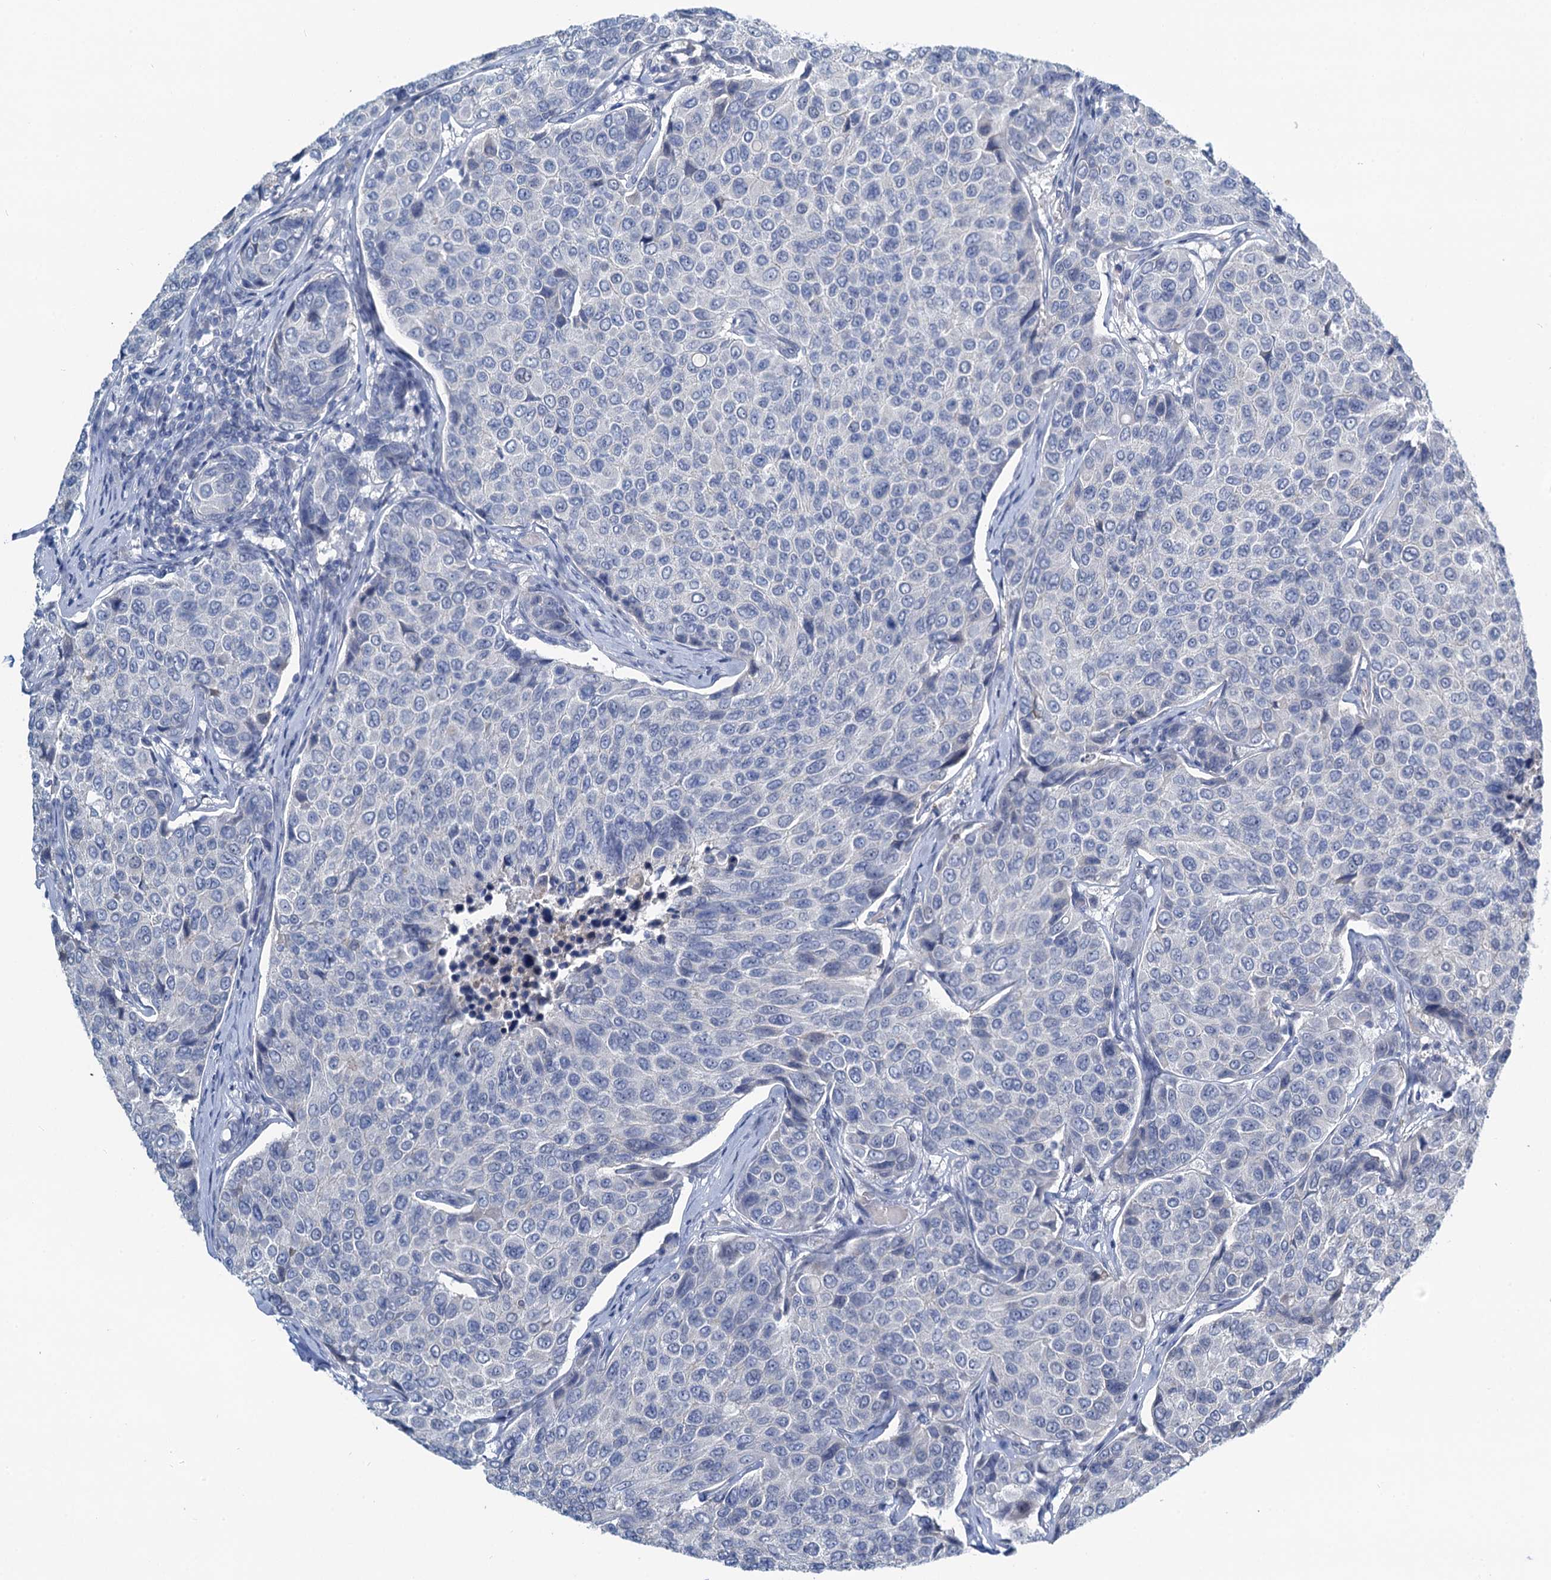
{"staining": {"intensity": "negative", "quantity": "none", "location": "none"}, "tissue": "breast cancer", "cell_type": "Tumor cells", "image_type": "cancer", "snomed": [{"axis": "morphology", "description": "Duct carcinoma"}, {"axis": "topography", "description": "Breast"}], "caption": "High power microscopy image of an immunohistochemistry (IHC) photomicrograph of breast cancer, revealing no significant positivity in tumor cells.", "gene": "TOX3", "patient": {"sex": "female", "age": 55}}